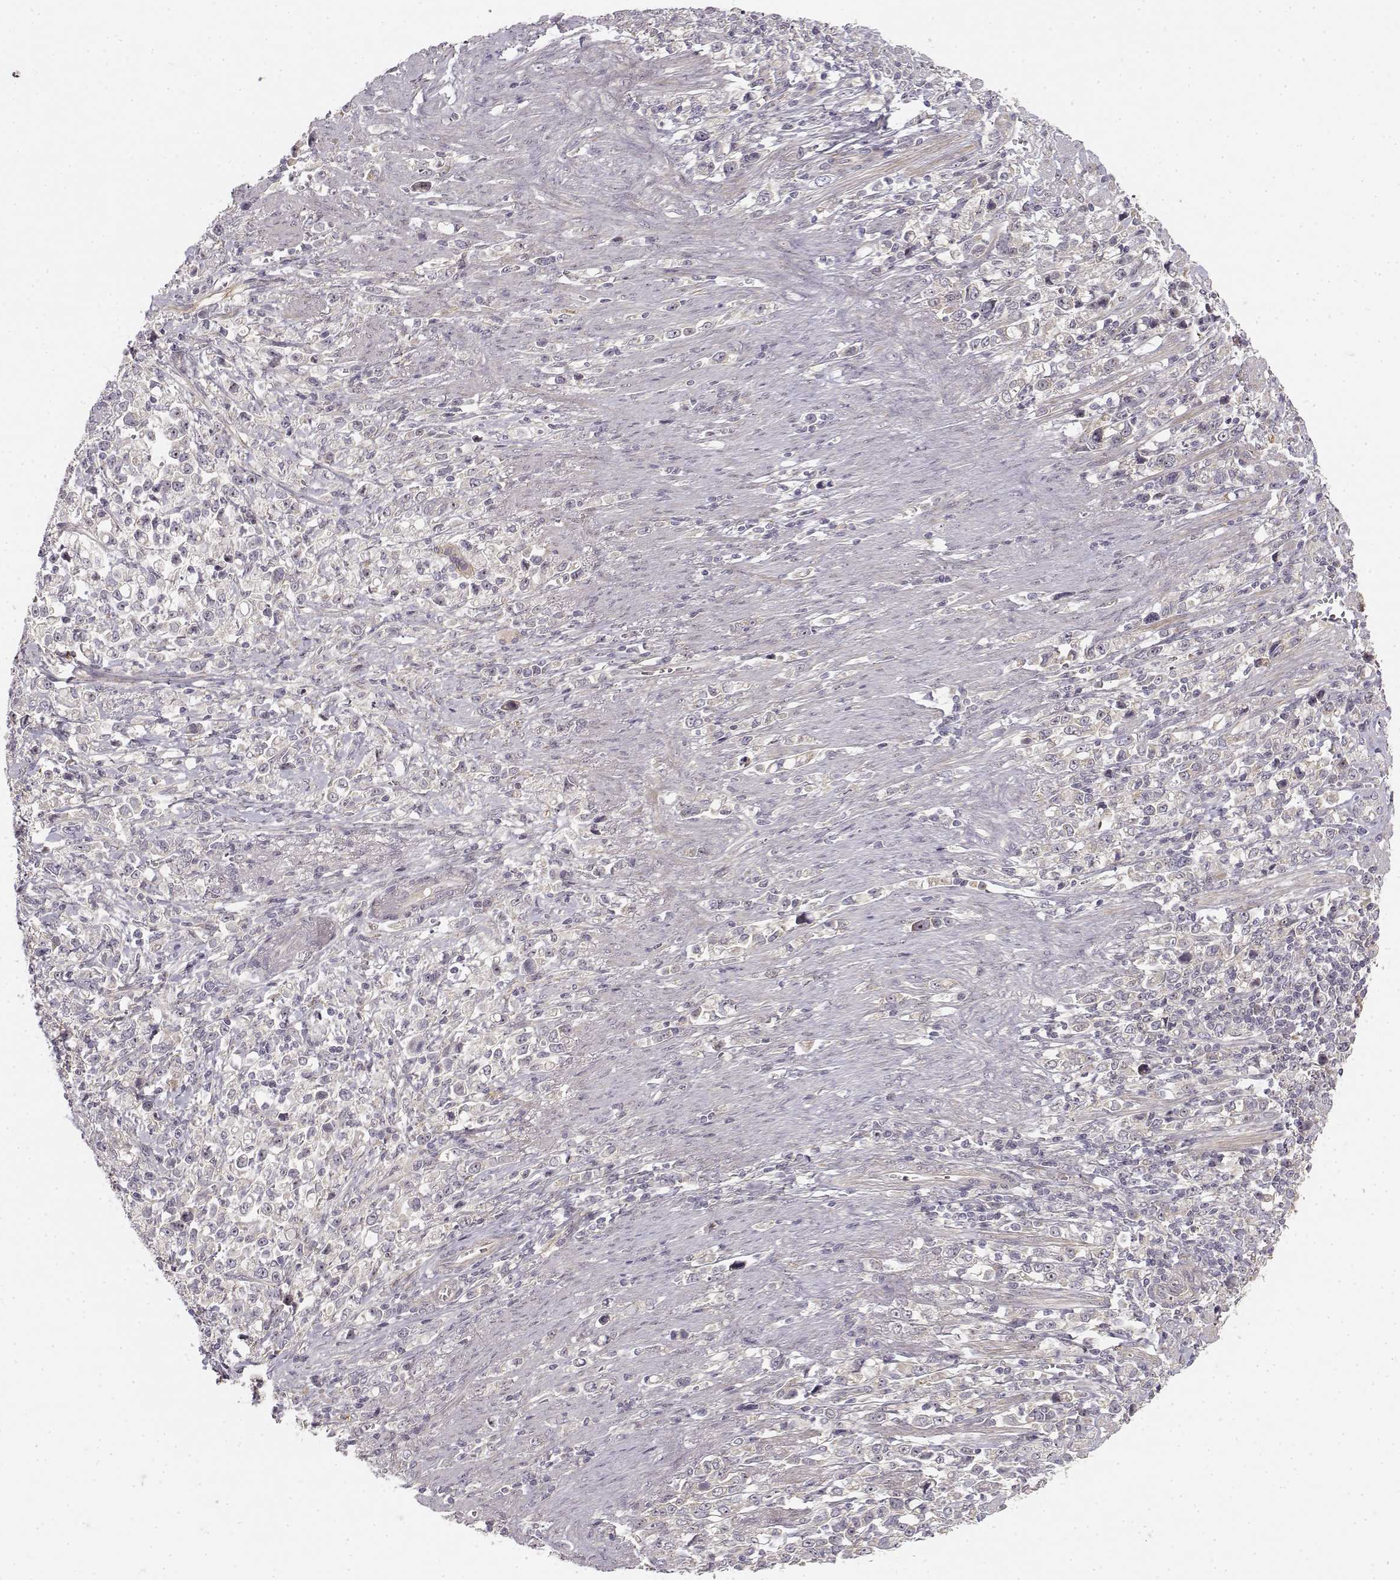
{"staining": {"intensity": "negative", "quantity": "none", "location": "none"}, "tissue": "stomach cancer", "cell_type": "Tumor cells", "image_type": "cancer", "snomed": [{"axis": "morphology", "description": "Adenocarcinoma, NOS"}, {"axis": "topography", "description": "Stomach"}], "caption": "Tumor cells are negative for brown protein staining in stomach cancer.", "gene": "MED12L", "patient": {"sex": "male", "age": 63}}